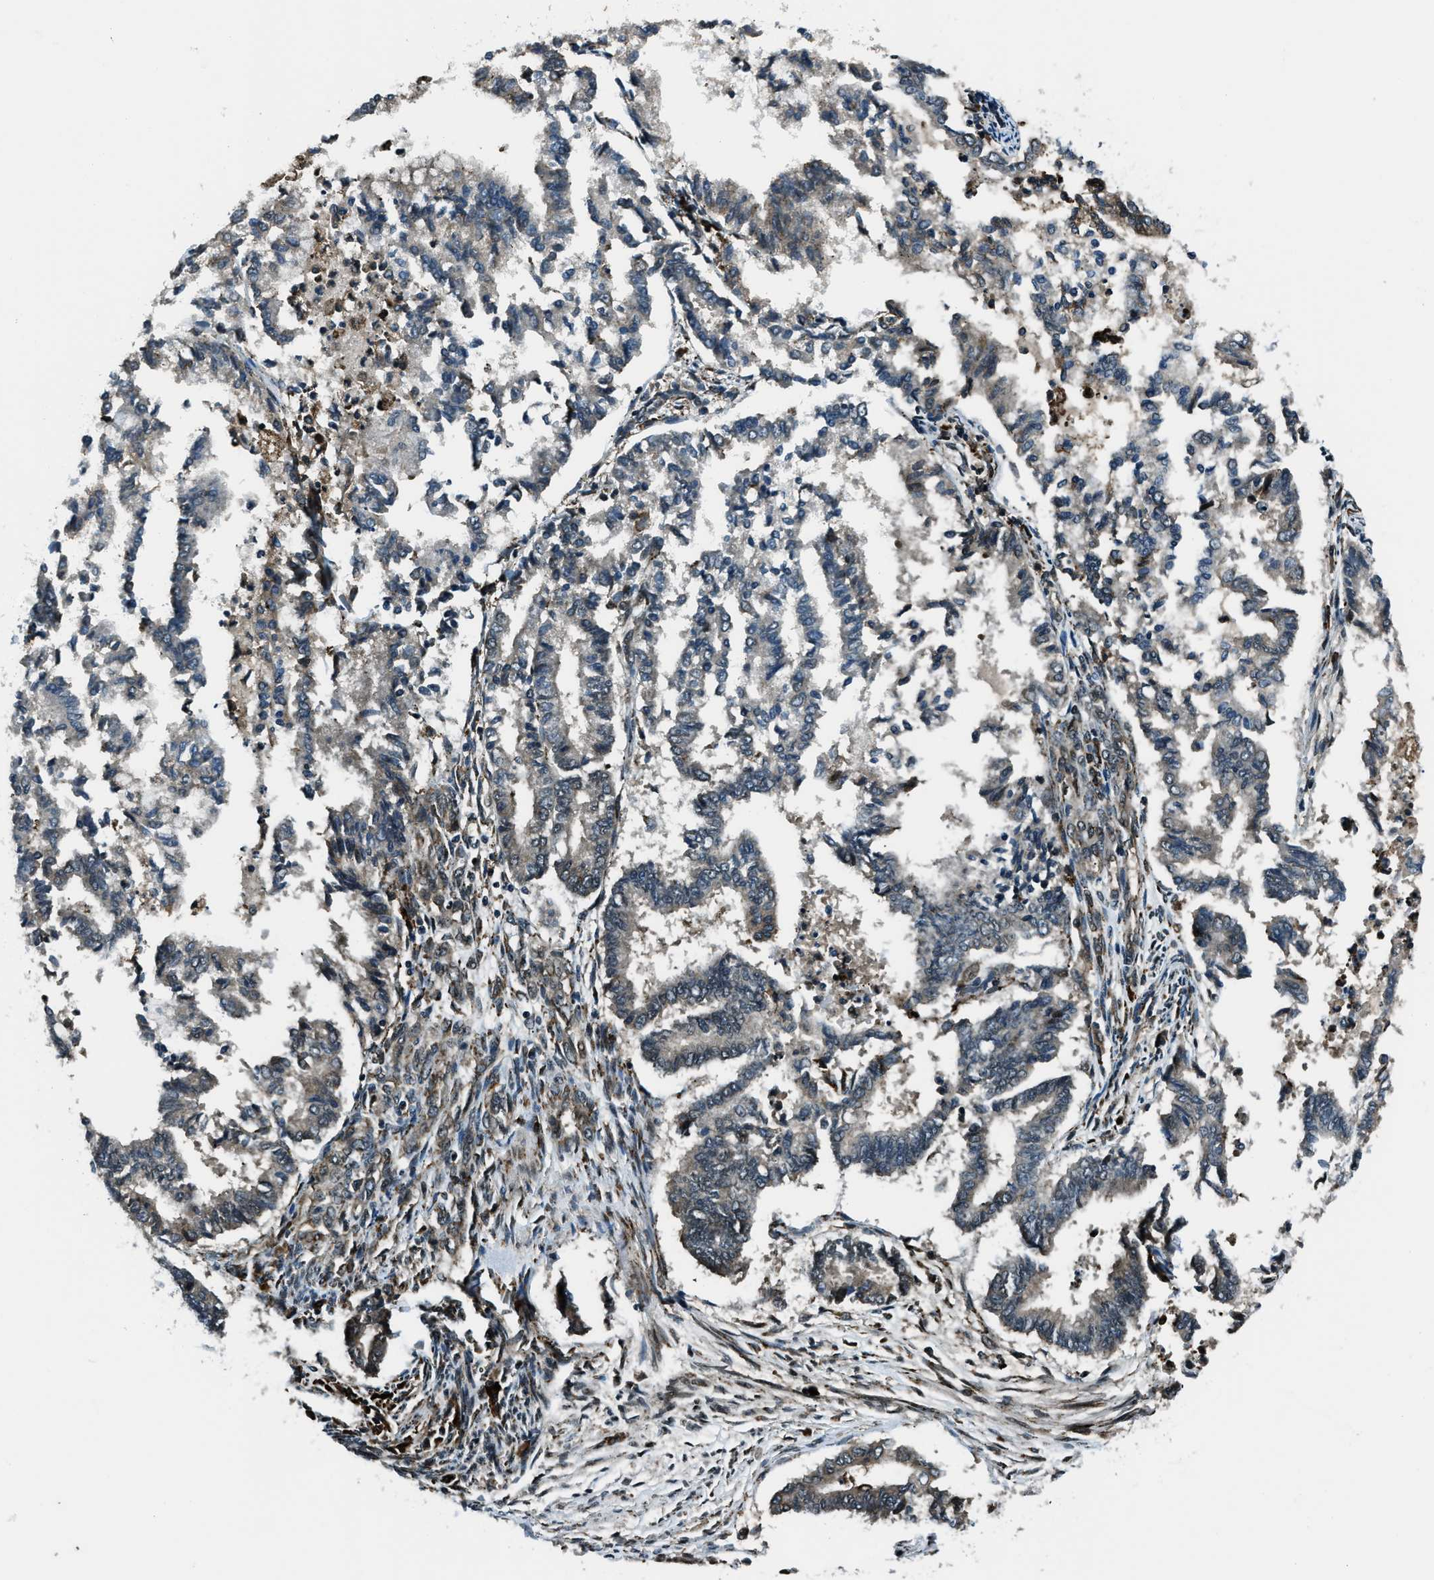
{"staining": {"intensity": "weak", "quantity": "<25%", "location": "cytoplasmic/membranous"}, "tissue": "endometrial cancer", "cell_type": "Tumor cells", "image_type": "cancer", "snomed": [{"axis": "morphology", "description": "Necrosis, NOS"}, {"axis": "morphology", "description": "Adenocarcinoma, NOS"}, {"axis": "topography", "description": "Endometrium"}], "caption": "Histopathology image shows no significant protein expression in tumor cells of endometrial adenocarcinoma.", "gene": "ACTL9", "patient": {"sex": "female", "age": 79}}